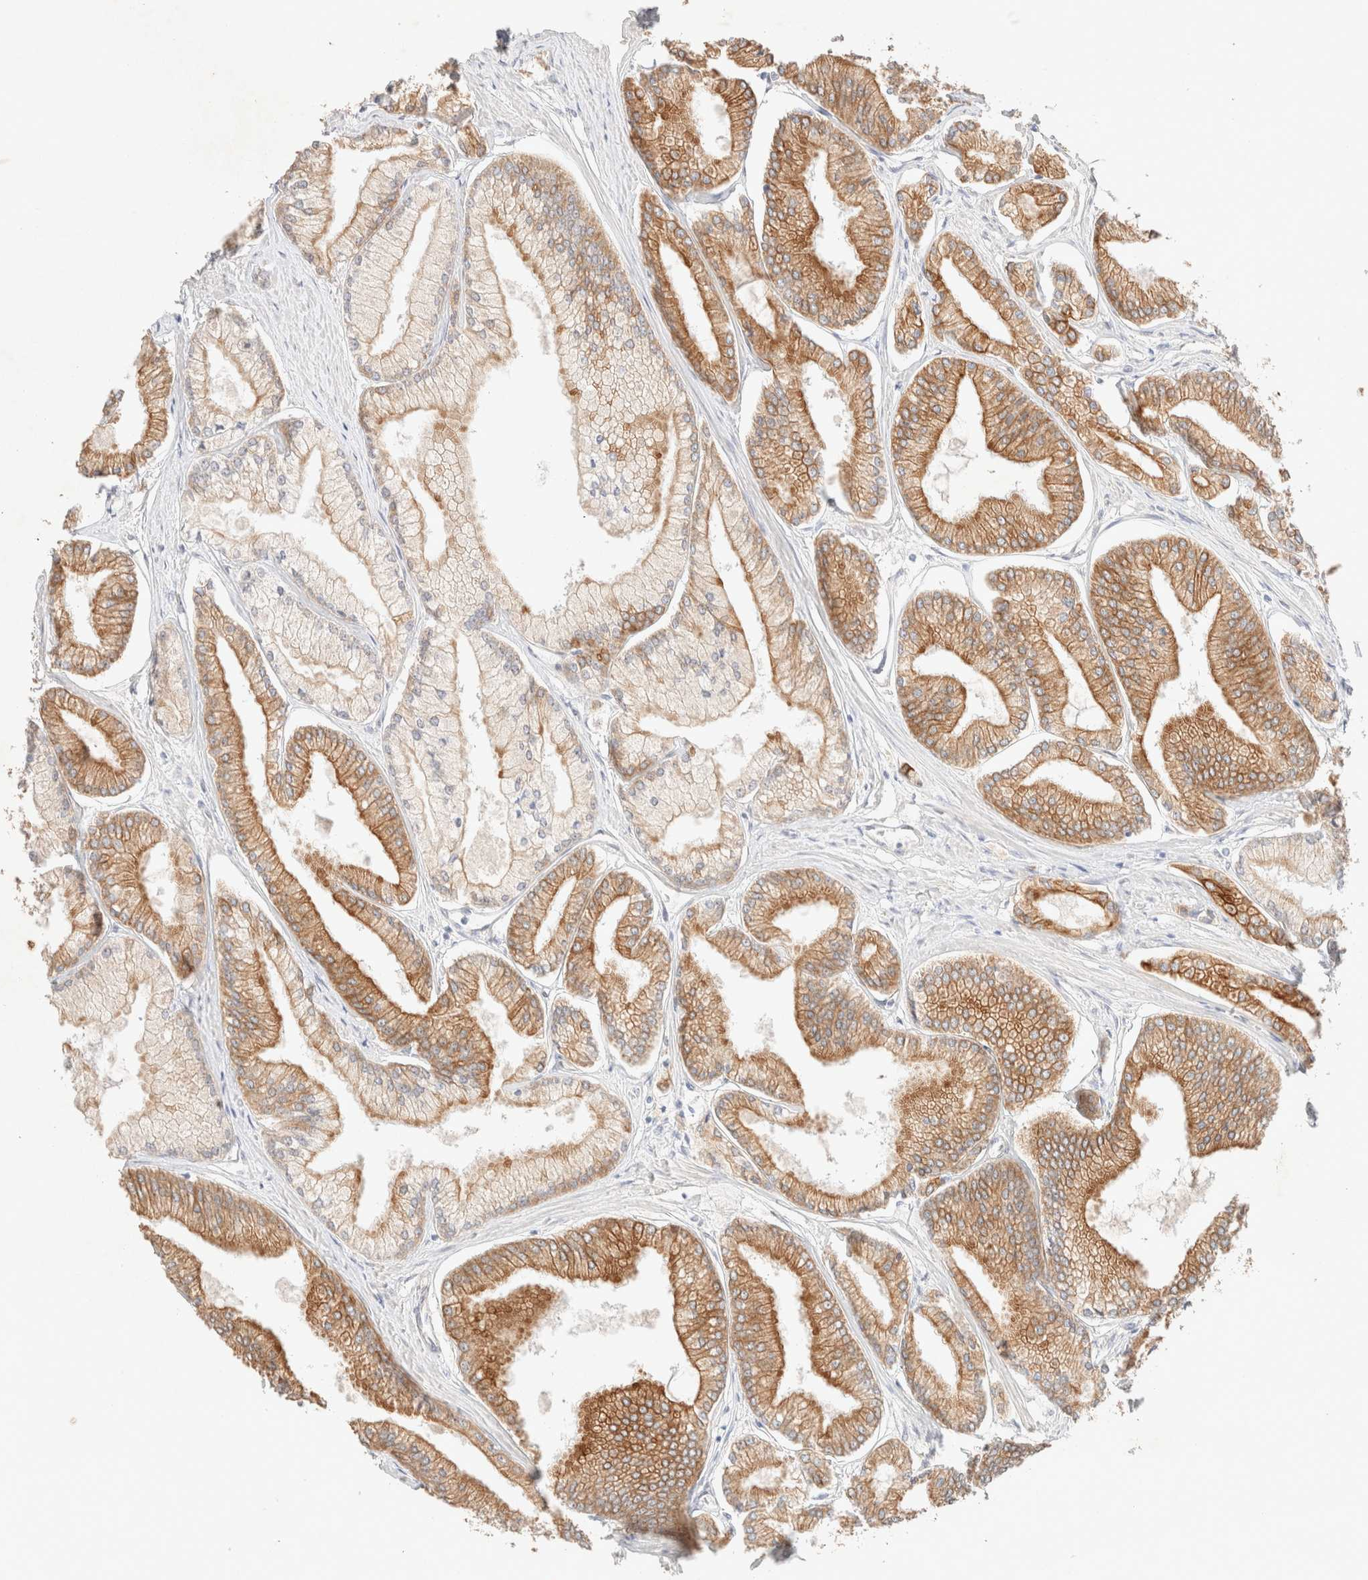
{"staining": {"intensity": "moderate", "quantity": ">75%", "location": "cytoplasmic/membranous"}, "tissue": "prostate cancer", "cell_type": "Tumor cells", "image_type": "cancer", "snomed": [{"axis": "morphology", "description": "Adenocarcinoma, Low grade"}, {"axis": "topography", "description": "Prostate"}], "caption": "Brown immunohistochemical staining in human prostate cancer (low-grade adenocarcinoma) exhibits moderate cytoplasmic/membranous expression in about >75% of tumor cells.", "gene": "CSNK1E", "patient": {"sex": "male", "age": 52}}